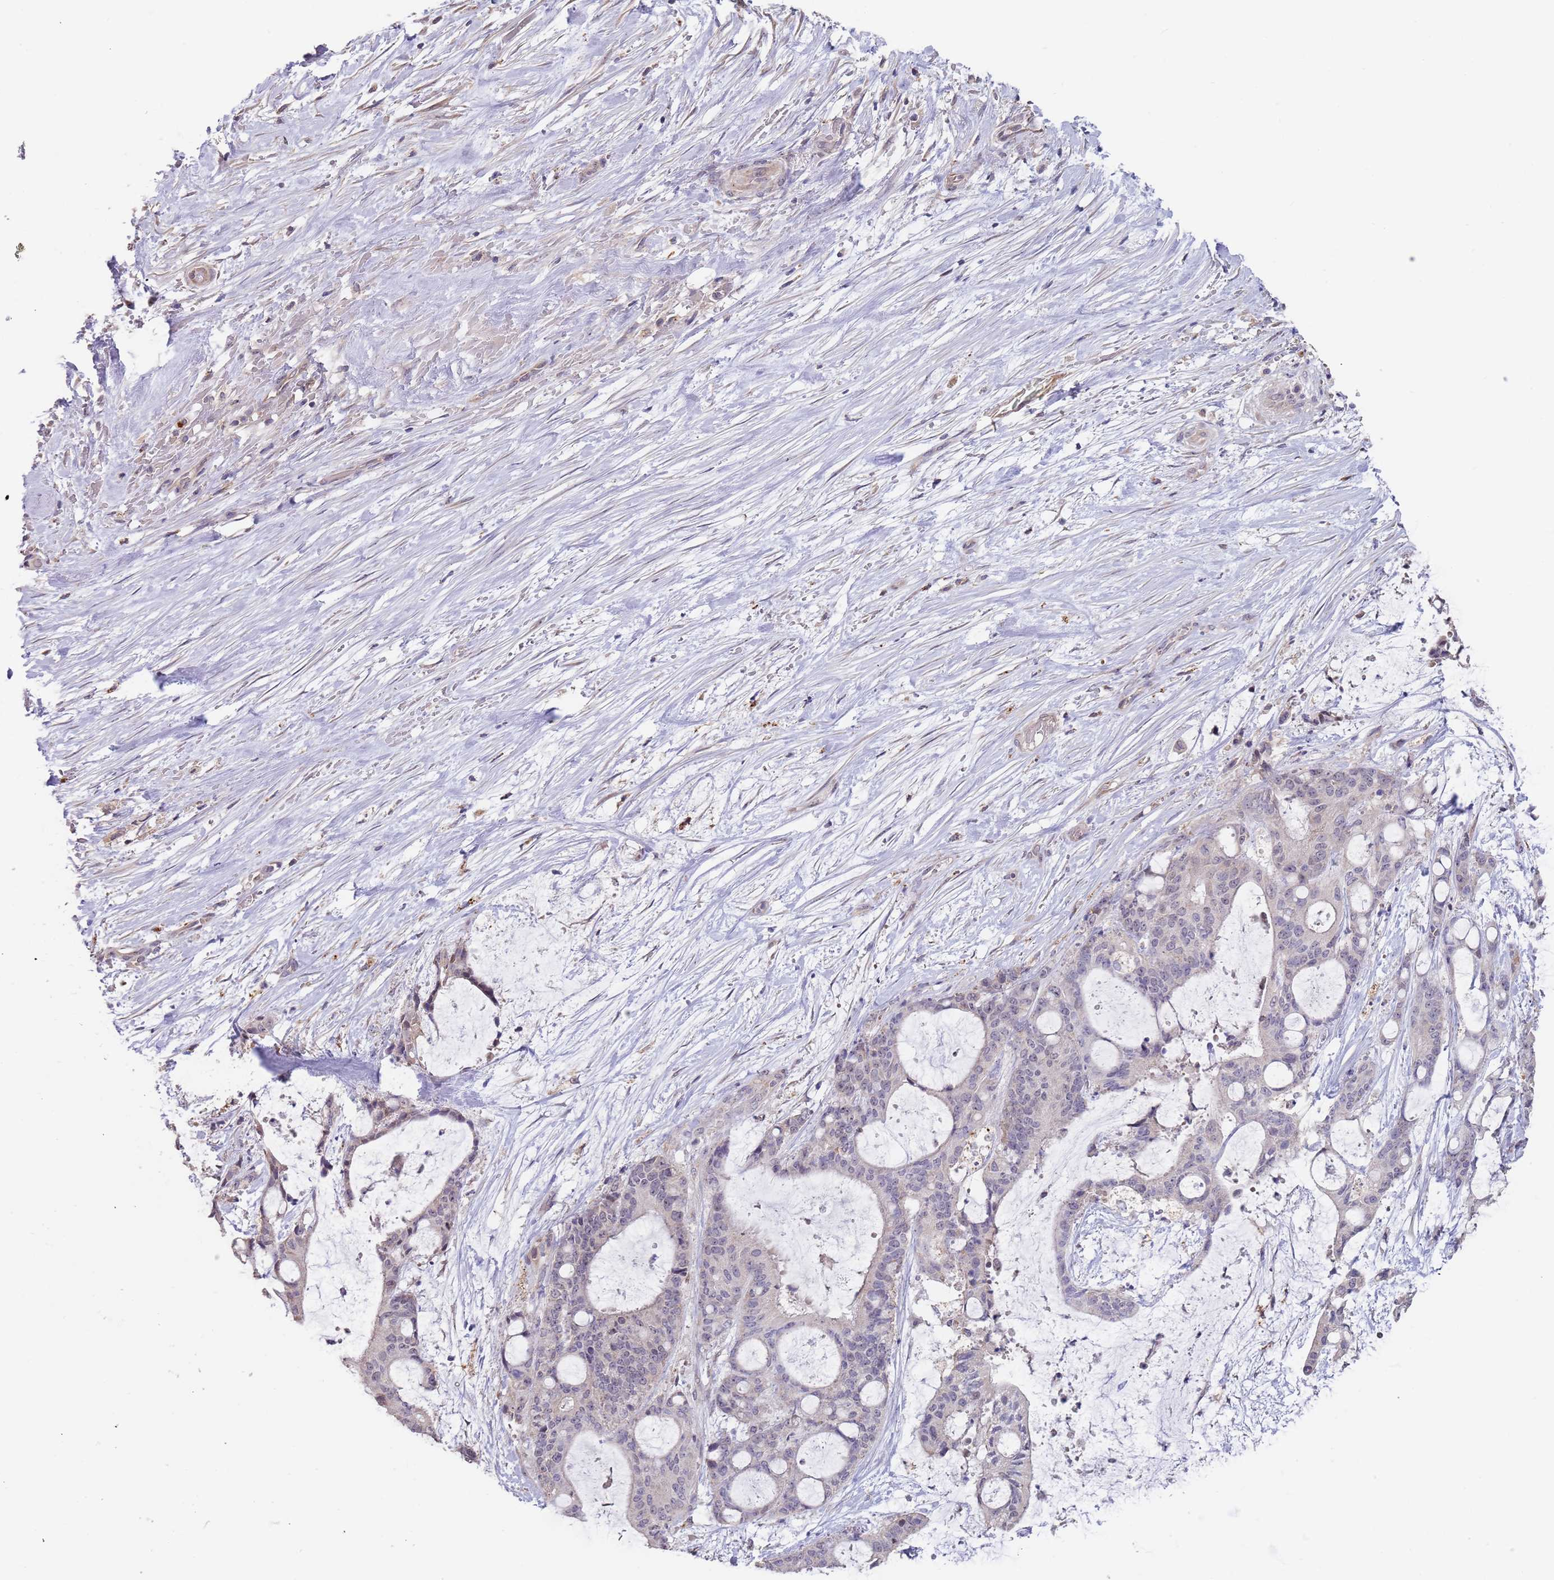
{"staining": {"intensity": "negative", "quantity": "none", "location": "none"}, "tissue": "liver cancer", "cell_type": "Tumor cells", "image_type": "cancer", "snomed": [{"axis": "morphology", "description": "Normal tissue, NOS"}, {"axis": "morphology", "description": "Cholangiocarcinoma"}, {"axis": "topography", "description": "Liver"}, {"axis": "topography", "description": "Peripheral nerve tissue"}], "caption": "Tumor cells show no significant protein positivity in cholangiocarcinoma (liver).", "gene": "TMEM64", "patient": {"sex": "female", "age": 73}}